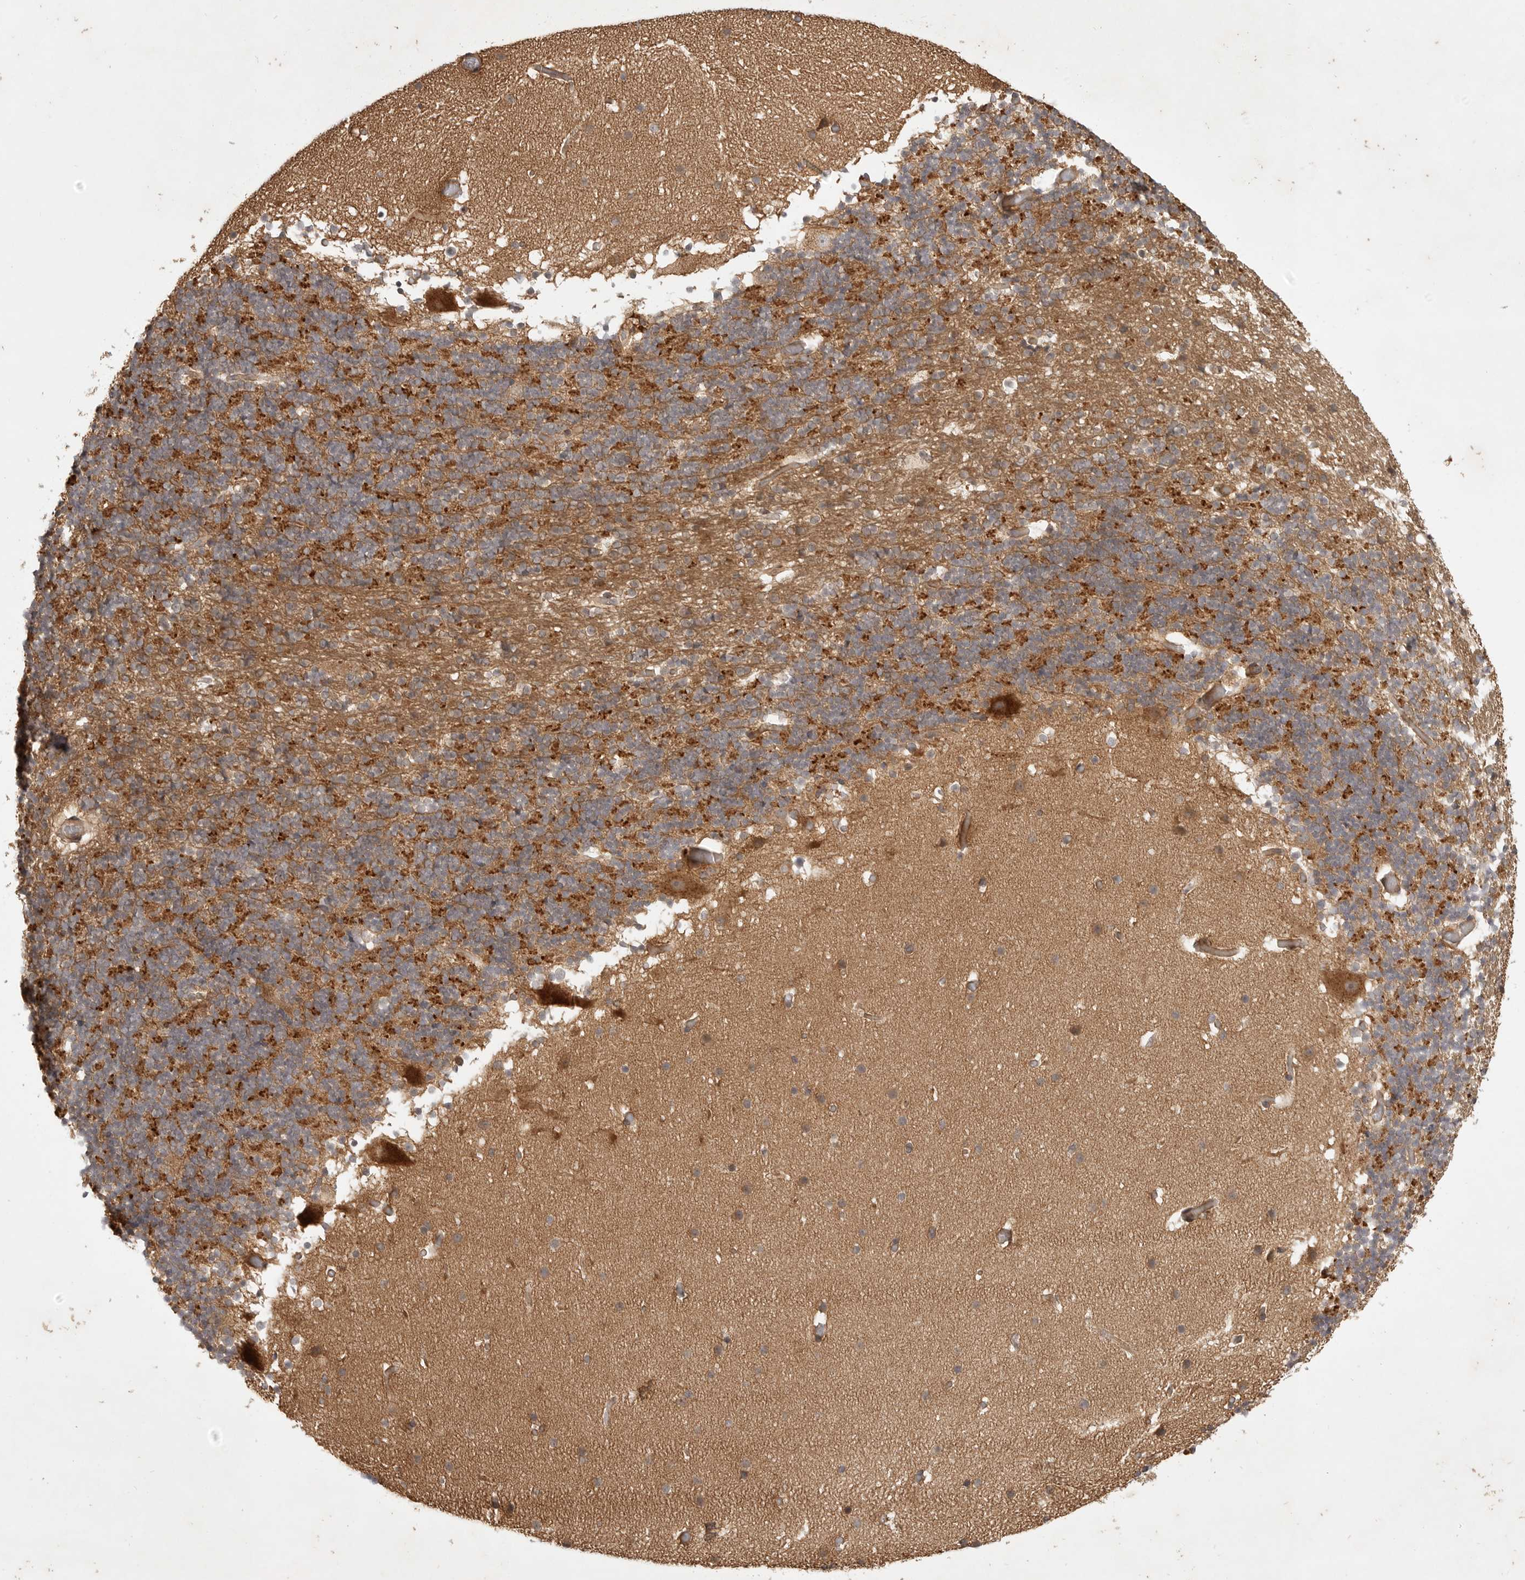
{"staining": {"intensity": "weak", "quantity": ">75%", "location": "cytoplasmic/membranous"}, "tissue": "cerebellum", "cell_type": "Cells in granular layer", "image_type": "normal", "snomed": [{"axis": "morphology", "description": "Normal tissue, NOS"}, {"axis": "topography", "description": "Cerebellum"}], "caption": "A micrograph of cerebellum stained for a protein shows weak cytoplasmic/membranous brown staining in cells in granular layer. (Stains: DAB in brown, nuclei in blue, Microscopy: brightfield microscopy at high magnification).", "gene": "ZNF232", "patient": {"sex": "male", "age": 57}}